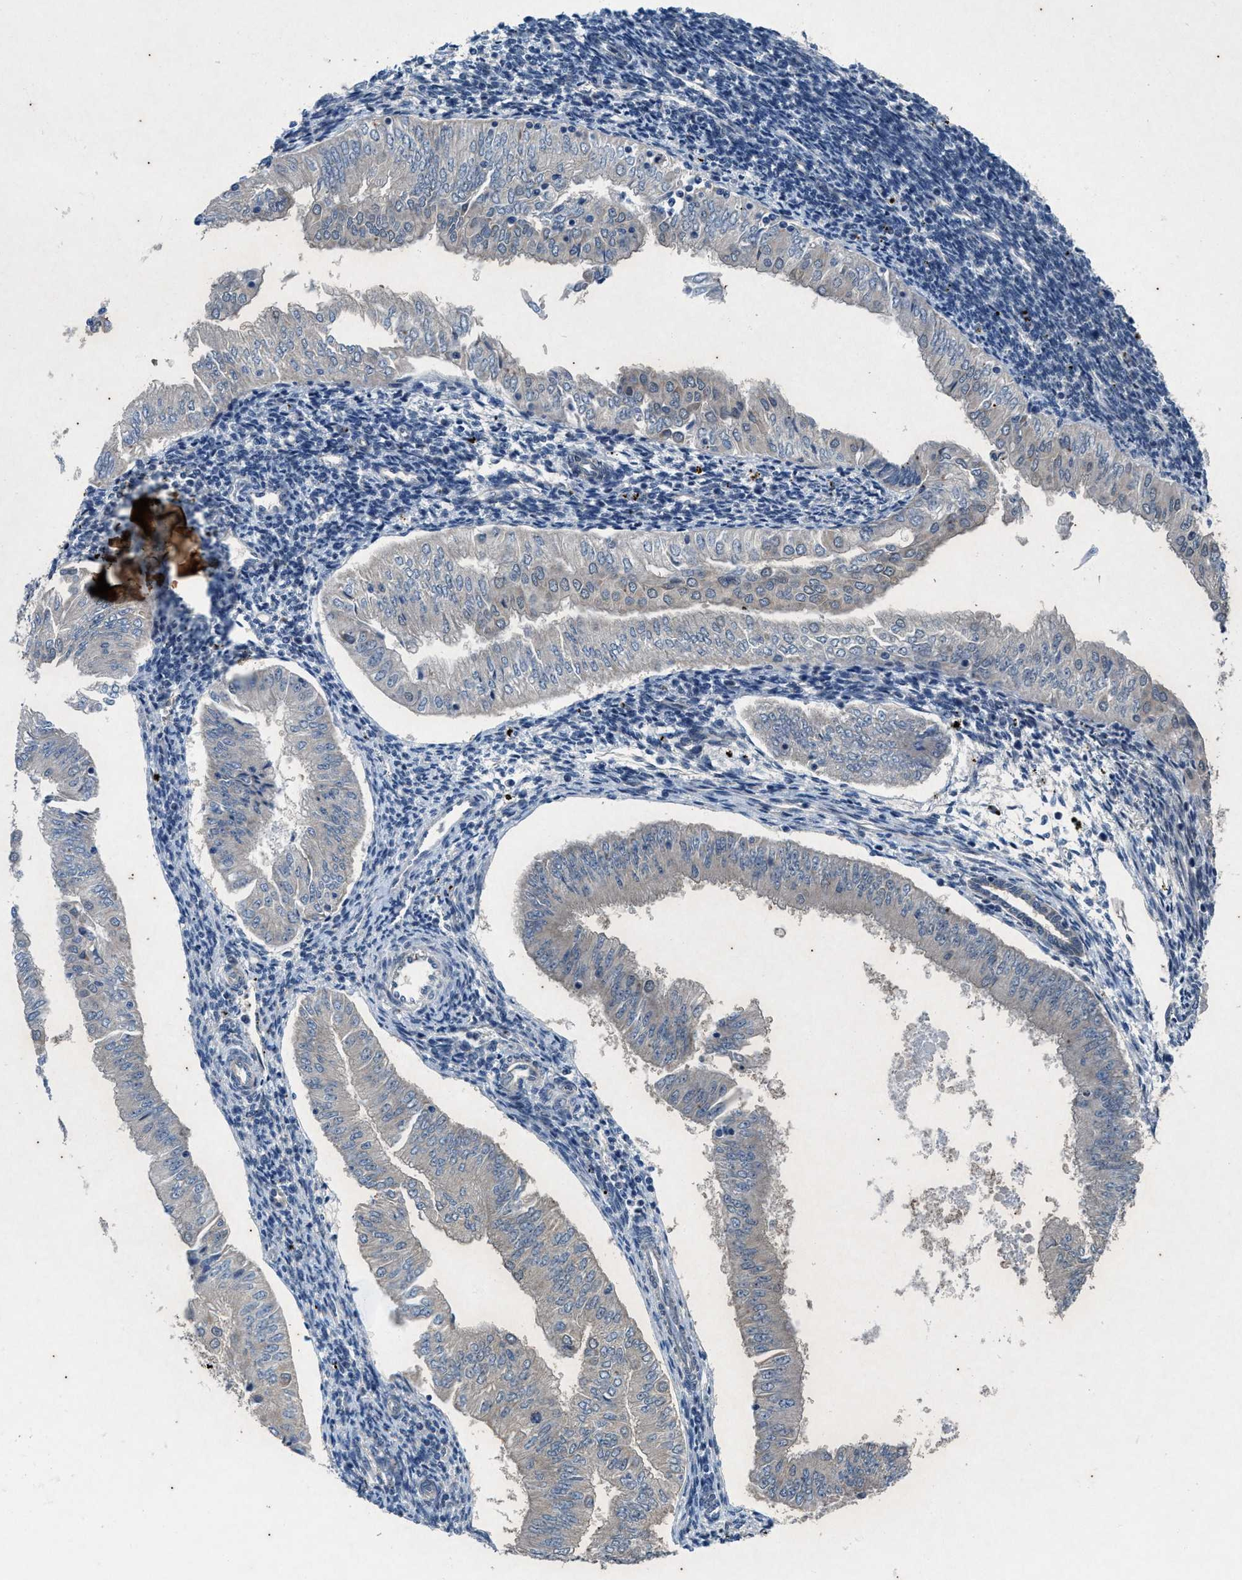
{"staining": {"intensity": "negative", "quantity": "none", "location": "none"}, "tissue": "endometrial cancer", "cell_type": "Tumor cells", "image_type": "cancer", "snomed": [{"axis": "morphology", "description": "Normal tissue, NOS"}, {"axis": "morphology", "description": "Adenocarcinoma, NOS"}, {"axis": "topography", "description": "Endometrium"}], "caption": "Tumor cells show no significant positivity in endometrial cancer (adenocarcinoma). (Brightfield microscopy of DAB immunohistochemistry at high magnification).", "gene": "KIF24", "patient": {"sex": "female", "age": 53}}